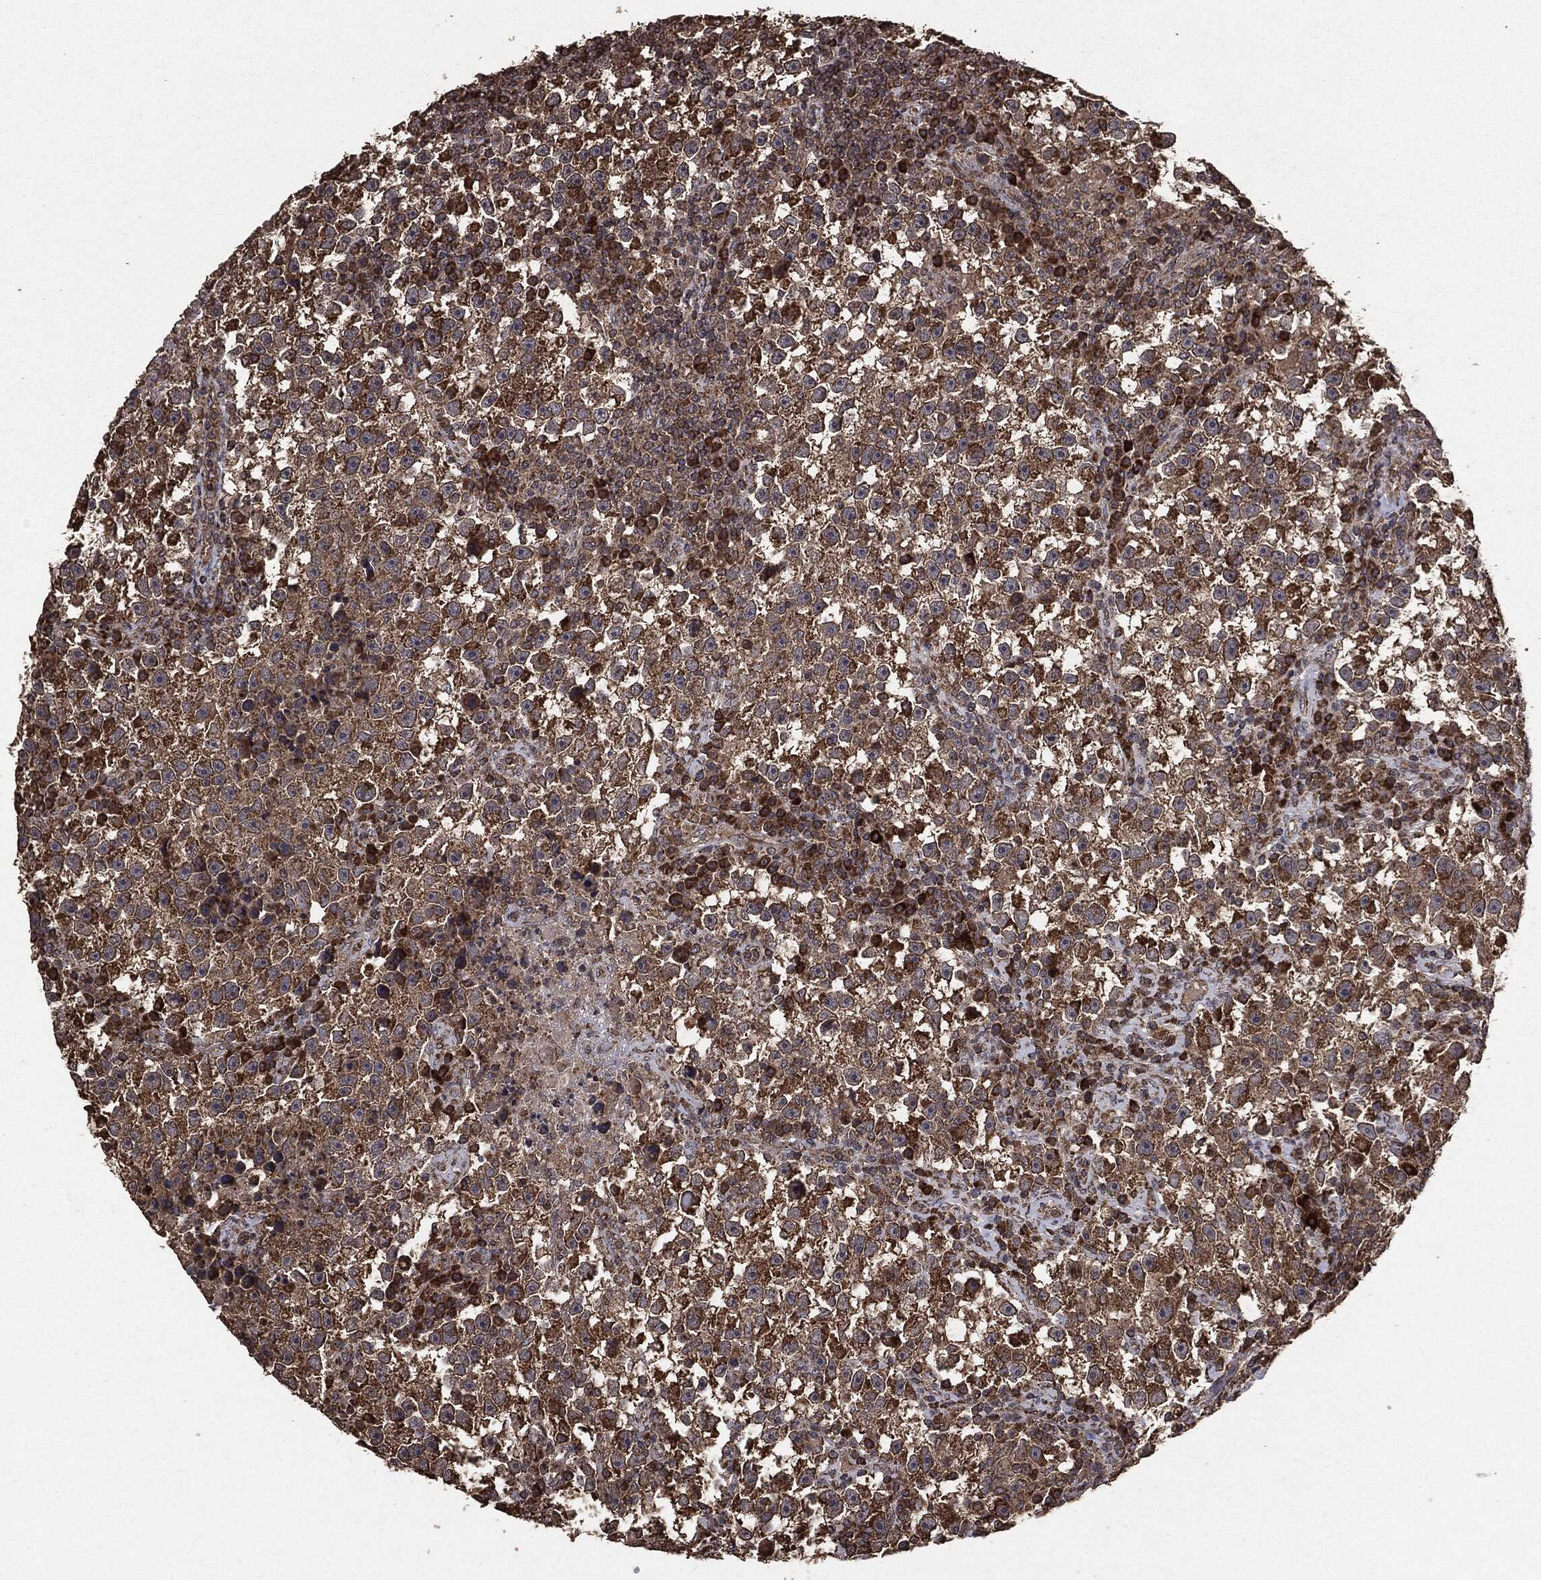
{"staining": {"intensity": "moderate", "quantity": ">75%", "location": "cytoplasmic/membranous"}, "tissue": "testis cancer", "cell_type": "Tumor cells", "image_type": "cancer", "snomed": [{"axis": "morphology", "description": "Seminoma, NOS"}, {"axis": "topography", "description": "Testis"}], "caption": "Brown immunohistochemical staining in human testis cancer (seminoma) demonstrates moderate cytoplasmic/membranous positivity in about >75% of tumor cells.", "gene": "MTOR", "patient": {"sex": "male", "age": 47}}